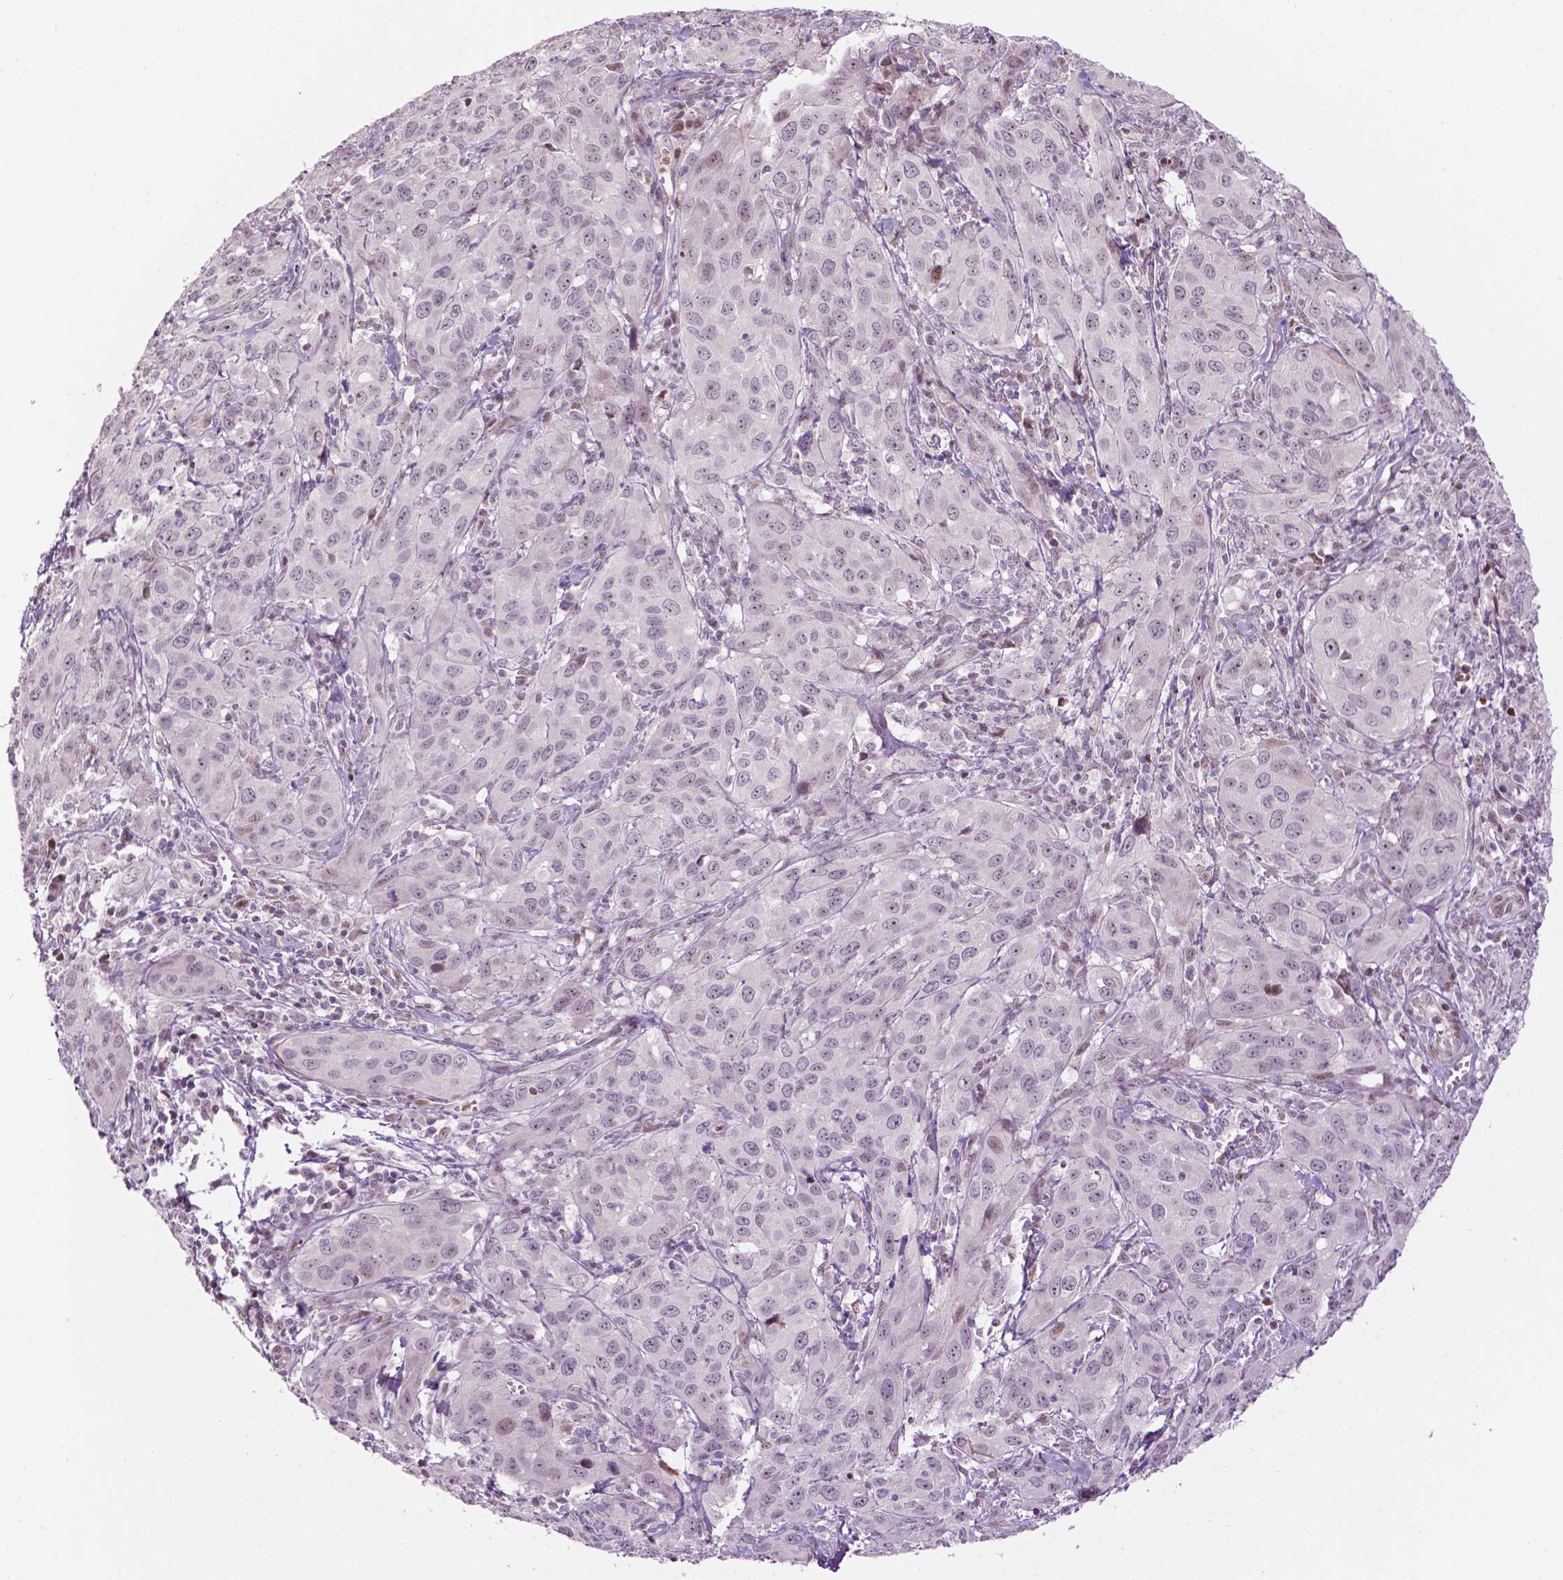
{"staining": {"intensity": "negative", "quantity": "none", "location": "none"}, "tissue": "cervical cancer", "cell_type": "Tumor cells", "image_type": "cancer", "snomed": [{"axis": "morphology", "description": "Normal tissue, NOS"}, {"axis": "morphology", "description": "Squamous cell carcinoma, NOS"}, {"axis": "topography", "description": "Cervix"}], "caption": "Immunohistochemistry (IHC) image of neoplastic tissue: cervical cancer stained with DAB (3,3'-diaminobenzidine) demonstrates no significant protein expression in tumor cells. Brightfield microscopy of IHC stained with DAB (3,3'-diaminobenzidine) (brown) and hematoxylin (blue), captured at high magnification.", "gene": "PTPN18", "patient": {"sex": "female", "age": 51}}